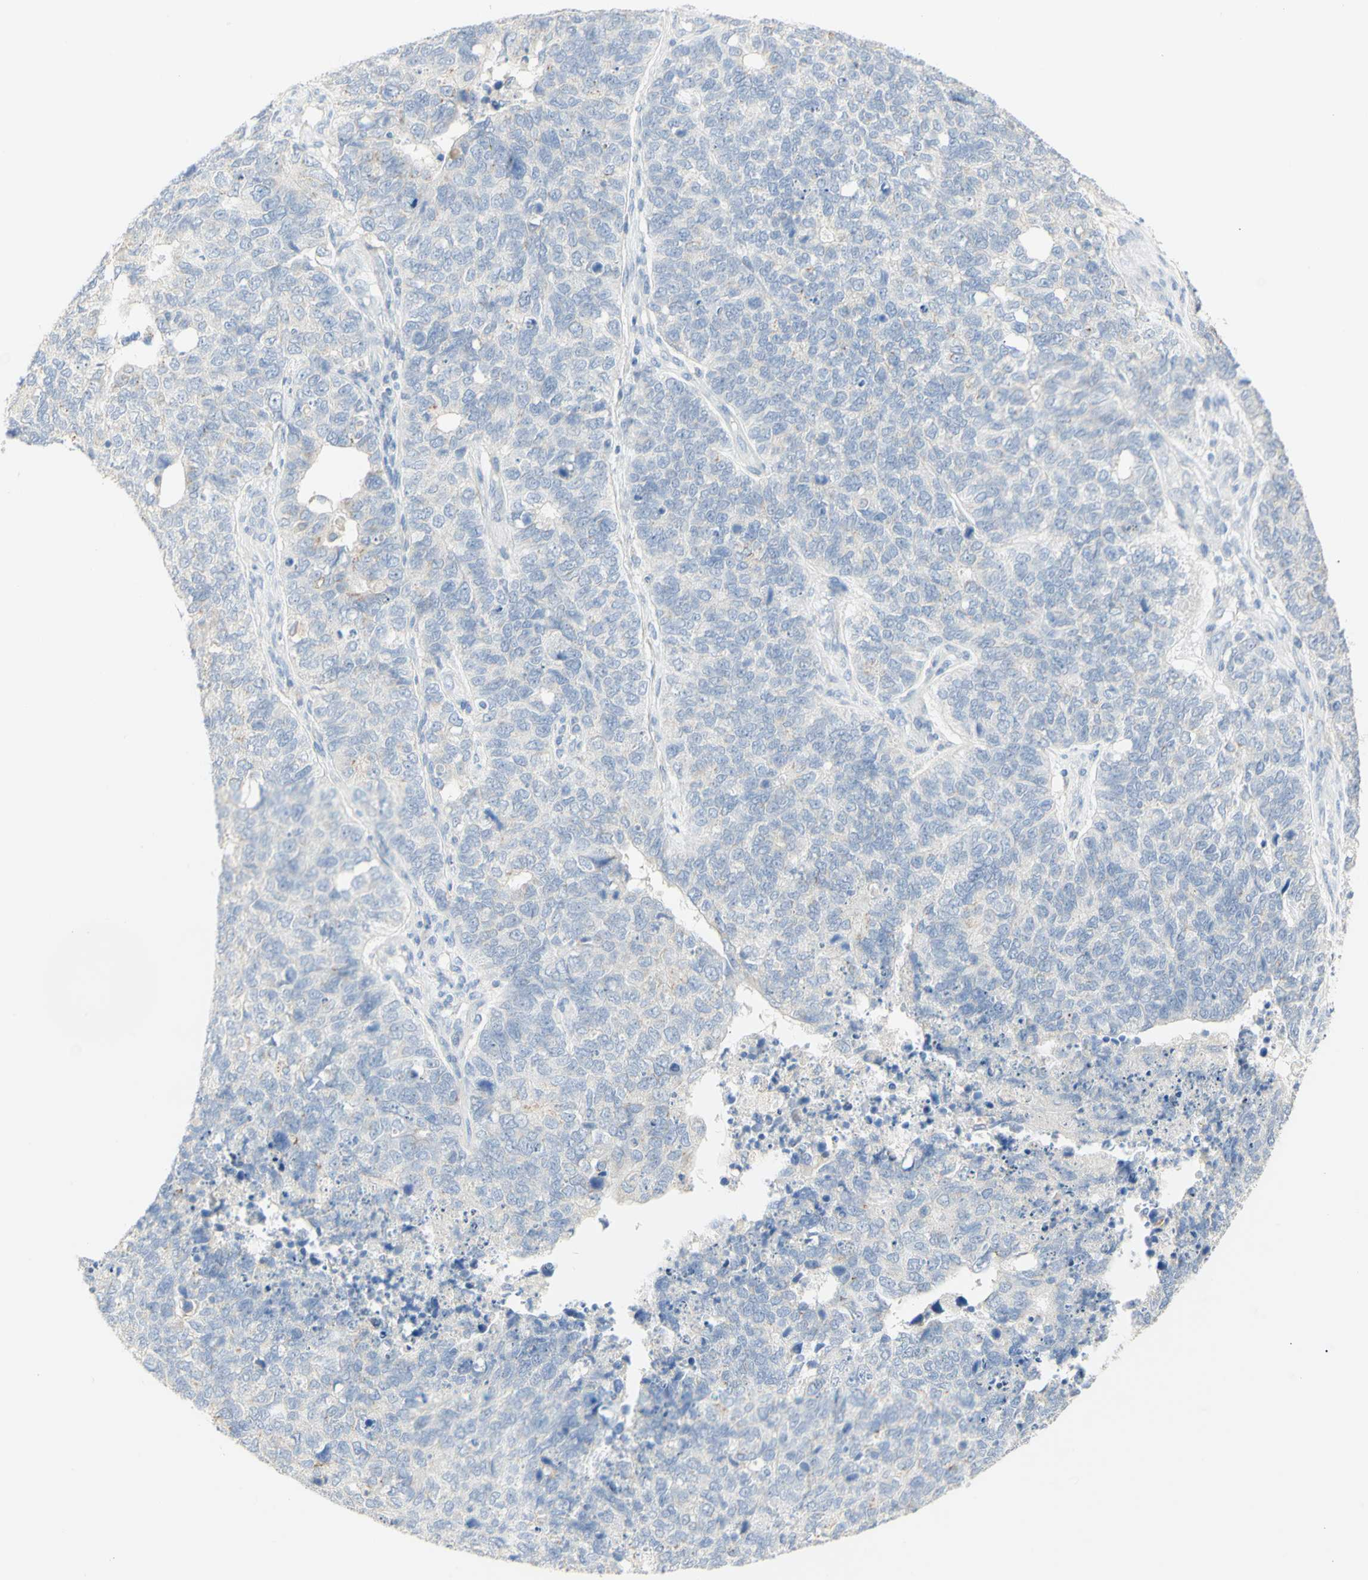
{"staining": {"intensity": "negative", "quantity": "none", "location": "none"}, "tissue": "cervical cancer", "cell_type": "Tumor cells", "image_type": "cancer", "snomed": [{"axis": "morphology", "description": "Squamous cell carcinoma, NOS"}, {"axis": "topography", "description": "Cervix"}], "caption": "This is an immunohistochemistry (IHC) photomicrograph of cervical cancer (squamous cell carcinoma). There is no positivity in tumor cells.", "gene": "B4GALNT3", "patient": {"sex": "female", "age": 63}}